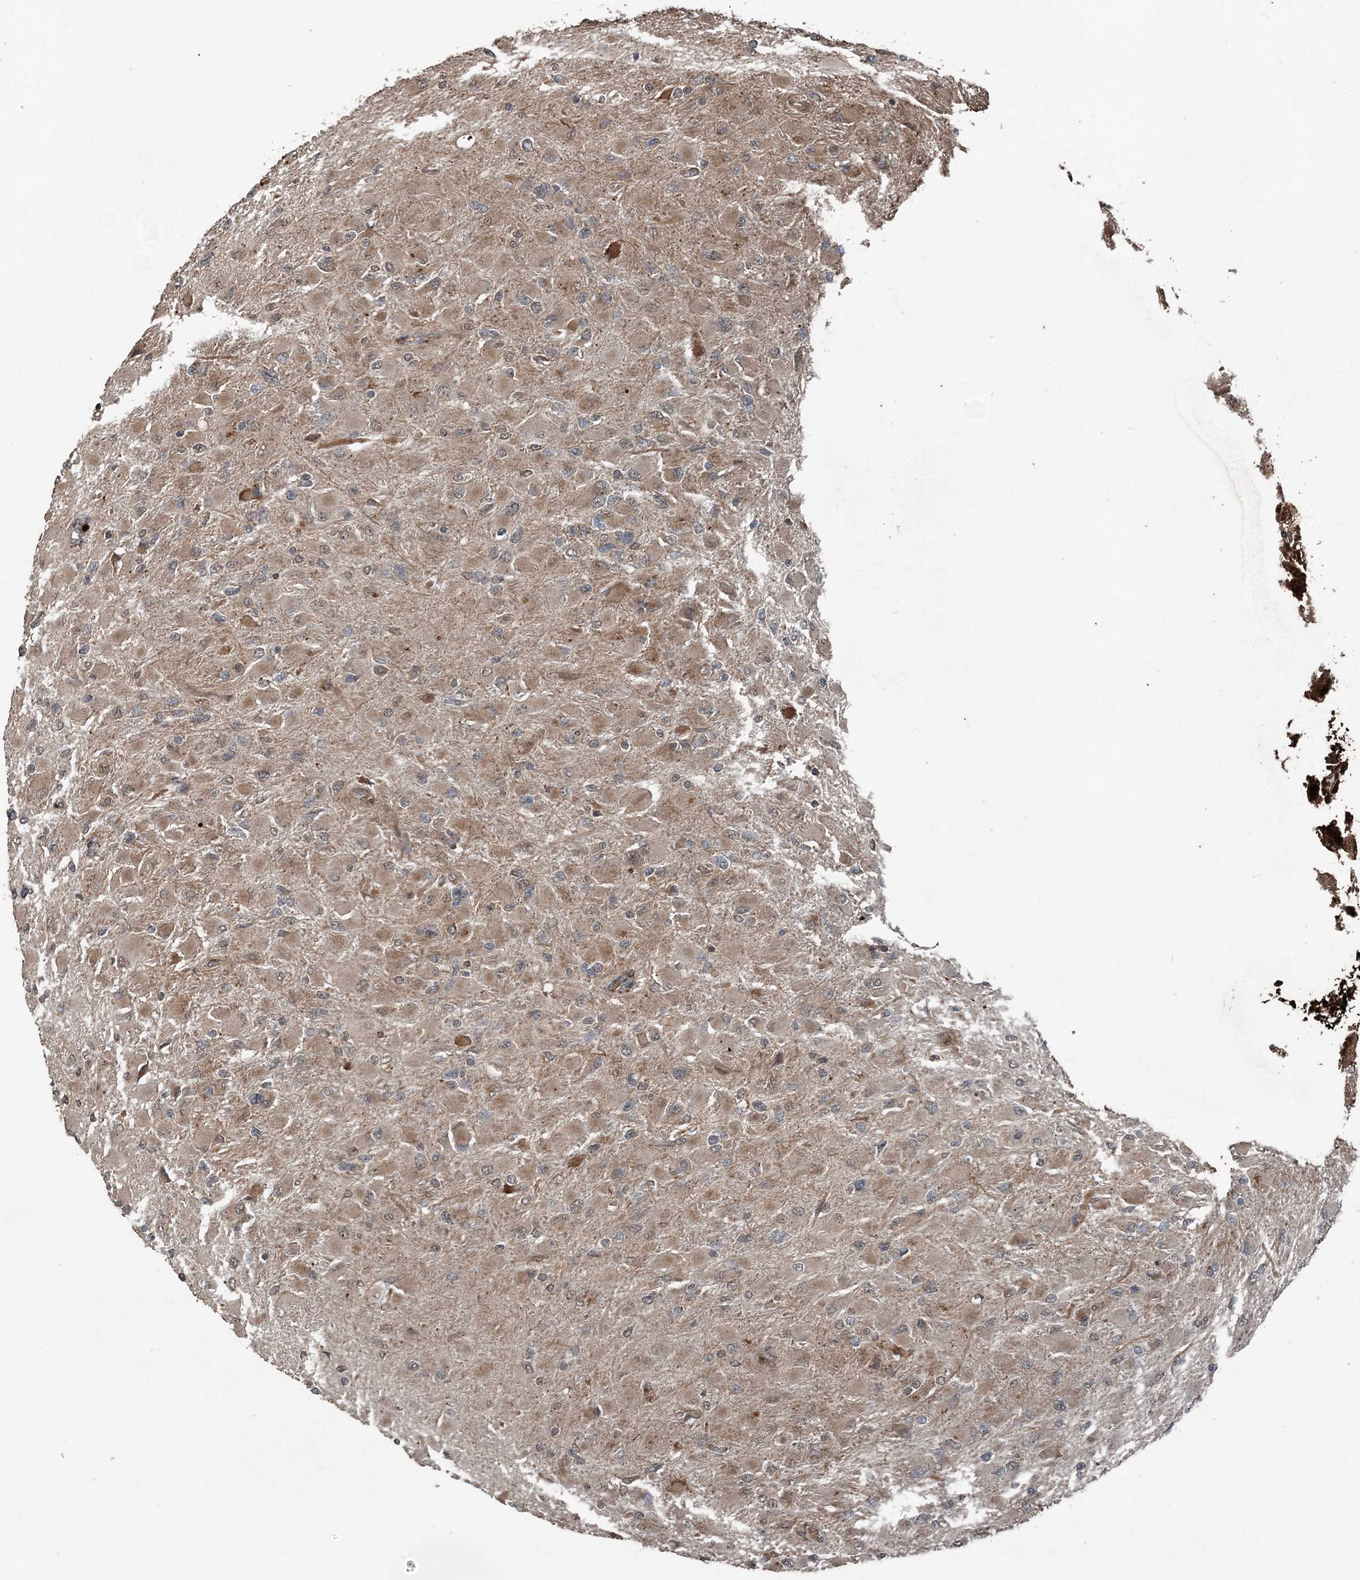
{"staining": {"intensity": "moderate", "quantity": ">75%", "location": "cytoplasmic/membranous"}, "tissue": "glioma", "cell_type": "Tumor cells", "image_type": "cancer", "snomed": [{"axis": "morphology", "description": "Glioma, malignant, High grade"}, {"axis": "topography", "description": "Cerebral cortex"}], "caption": "The immunohistochemical stain shows moderate cytoplasmic/membranous expression in tumor cells of glioma tissue.", "gene": "CFL1", "patient": {"sex": "female", "age": 36}}